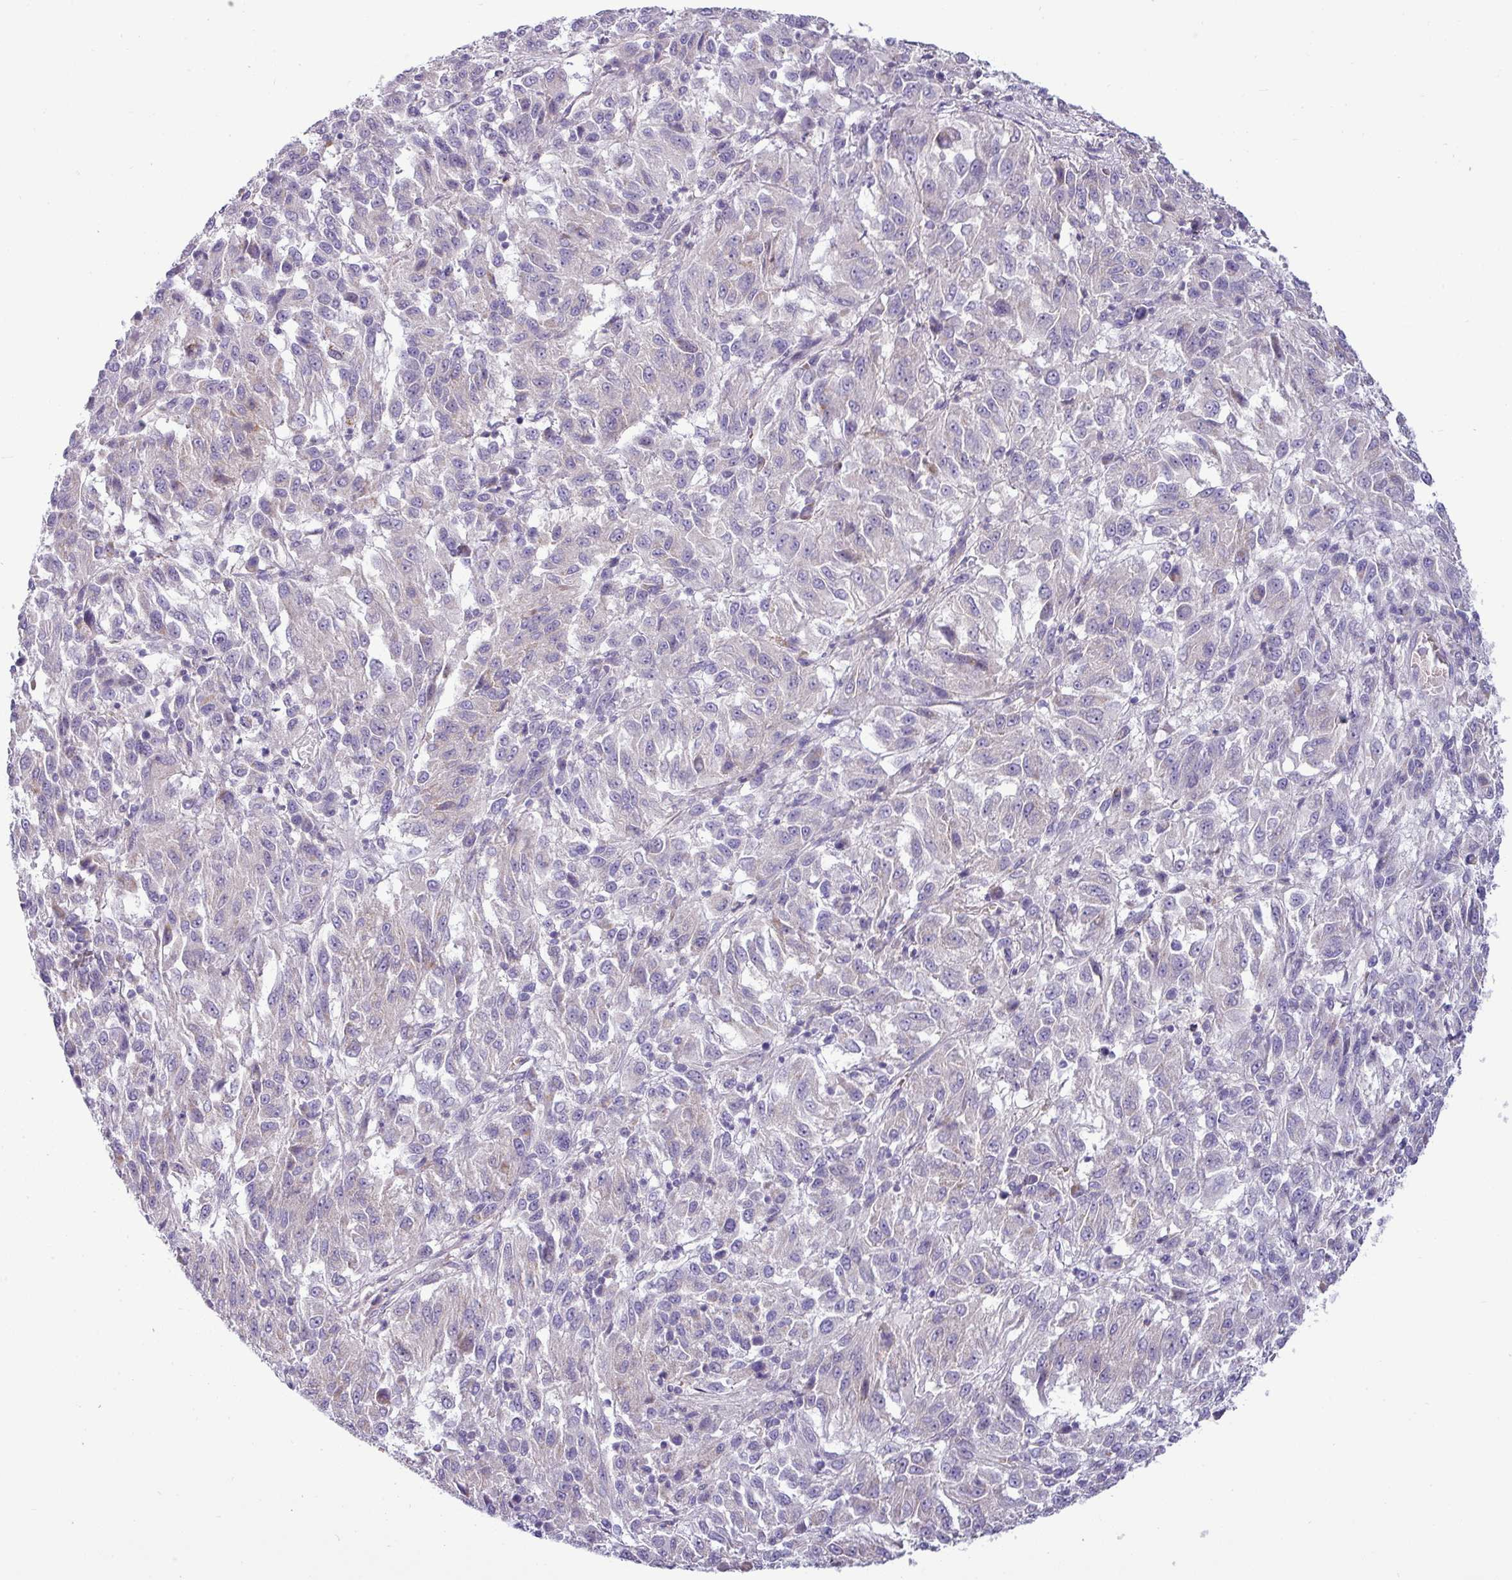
{"staining": {"intensity": "negative", "quantity": "none", "location": "none"}, "tissue": "melanoma", "cell_type": "Tumor cells", "image_type": "cancer", "snomed": [{"axis": "morphology", "description": "Malignant melanoma, Metastatic site"}, {"axis": "topography", "description": "Lung"}], "caption": "Melanoma stained for a protein using immunohistochemistry (IHC) exhibits no positivity tumor cells.", "gene": "ACAP3", "patient": {"sex": "male", "age": 64}}